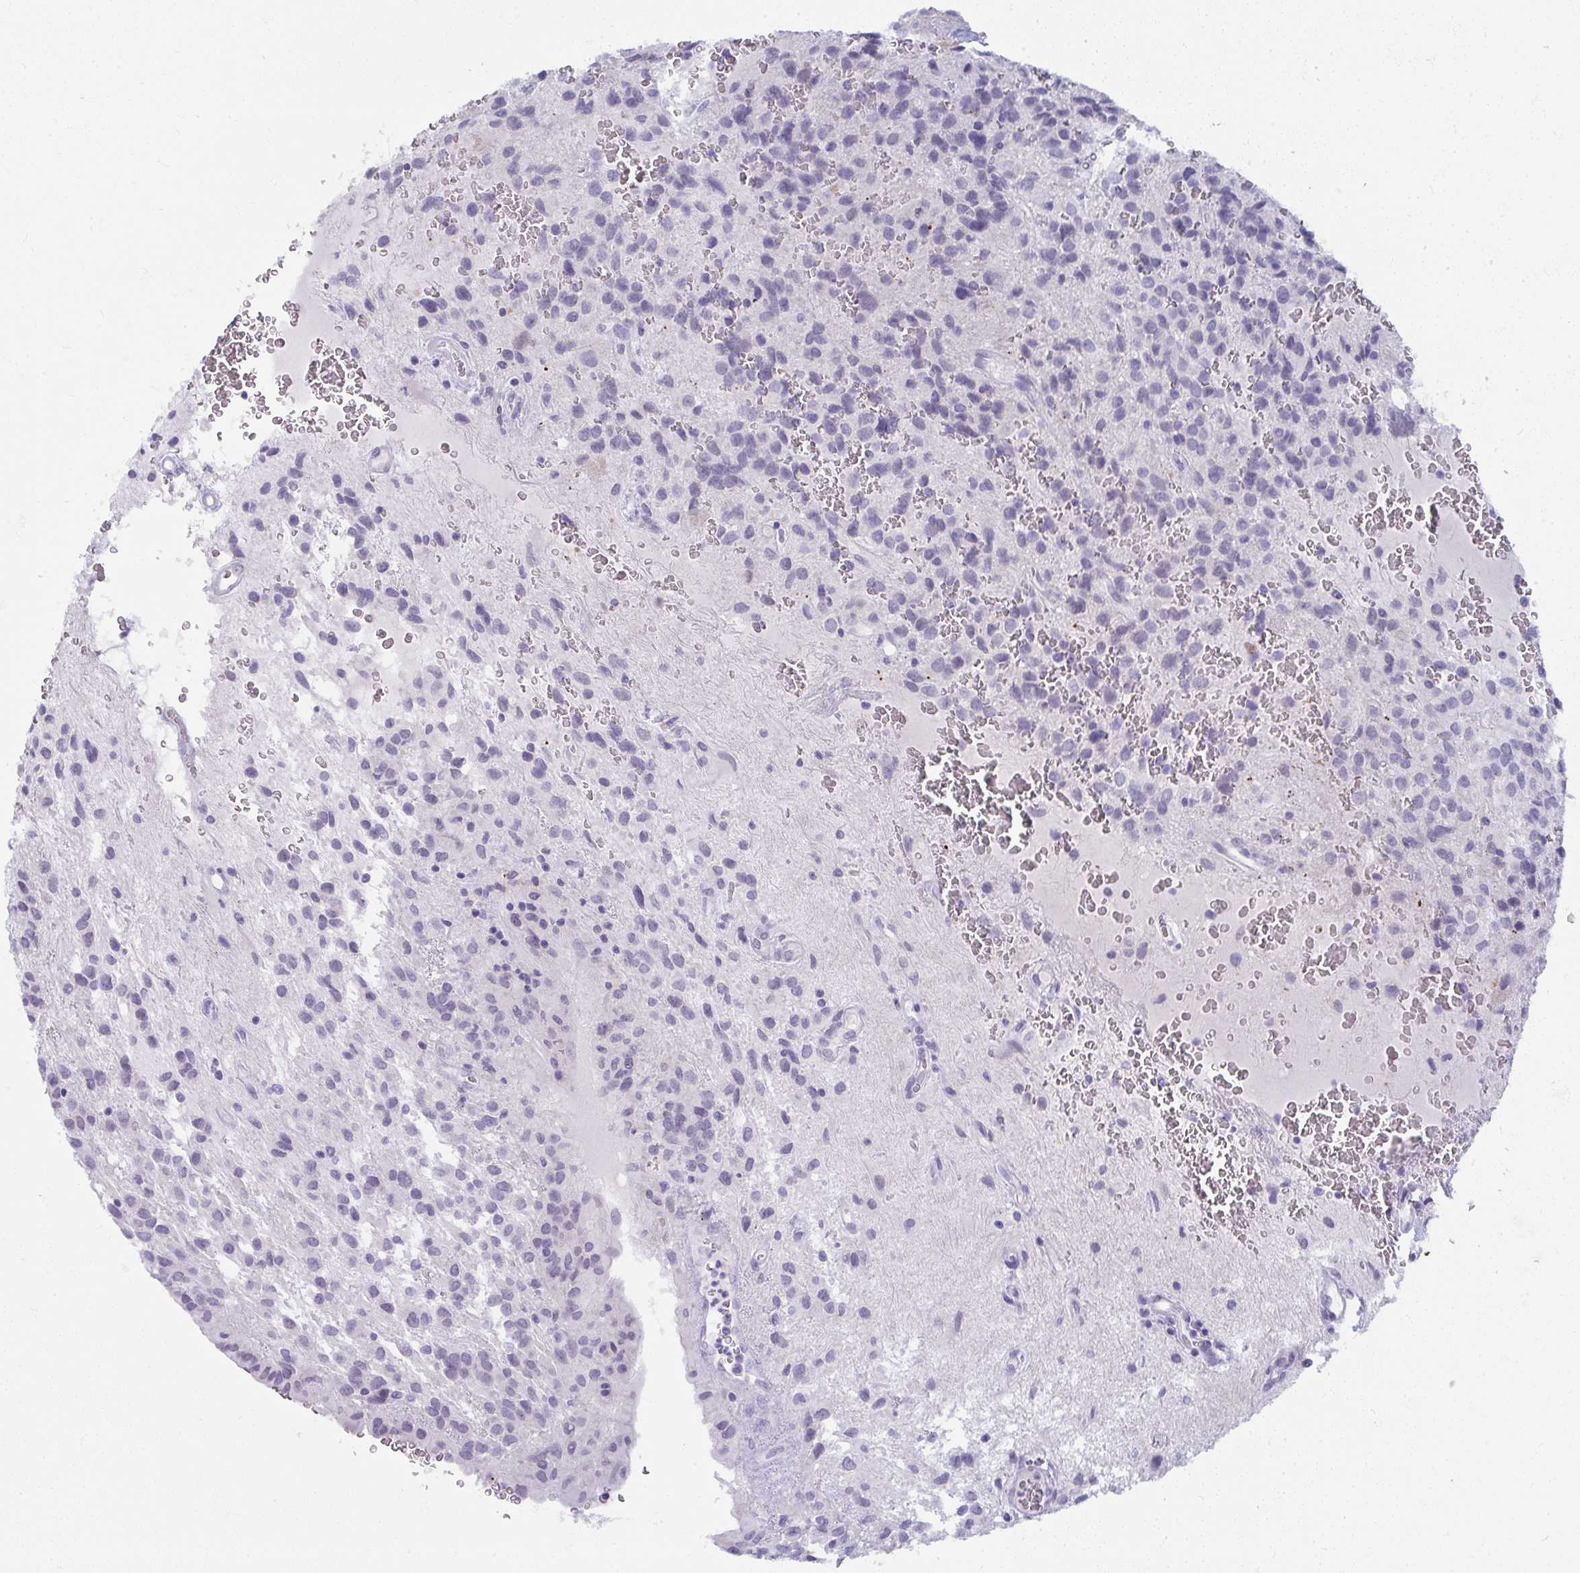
{"staining": {"intensity": "negative", "quantity": "none", "location": "none"}, "tissue": "glioma", "cell_type": "Tumor cells", "image_type": "cancer", "snomed": [{"axis": "morphology", "description": "Glioma, malignant, Low grade"}, {"axis": "topography", "description": "Brain"}], "caption": "DAB (3,3'-diaminobenzidine) immunohistochemical staining of human malignant low-grade glioma shows no significant positivity in tumor cells.", "gene": "UGT3A2", "patient": {"sex": "male", "age": 56}}